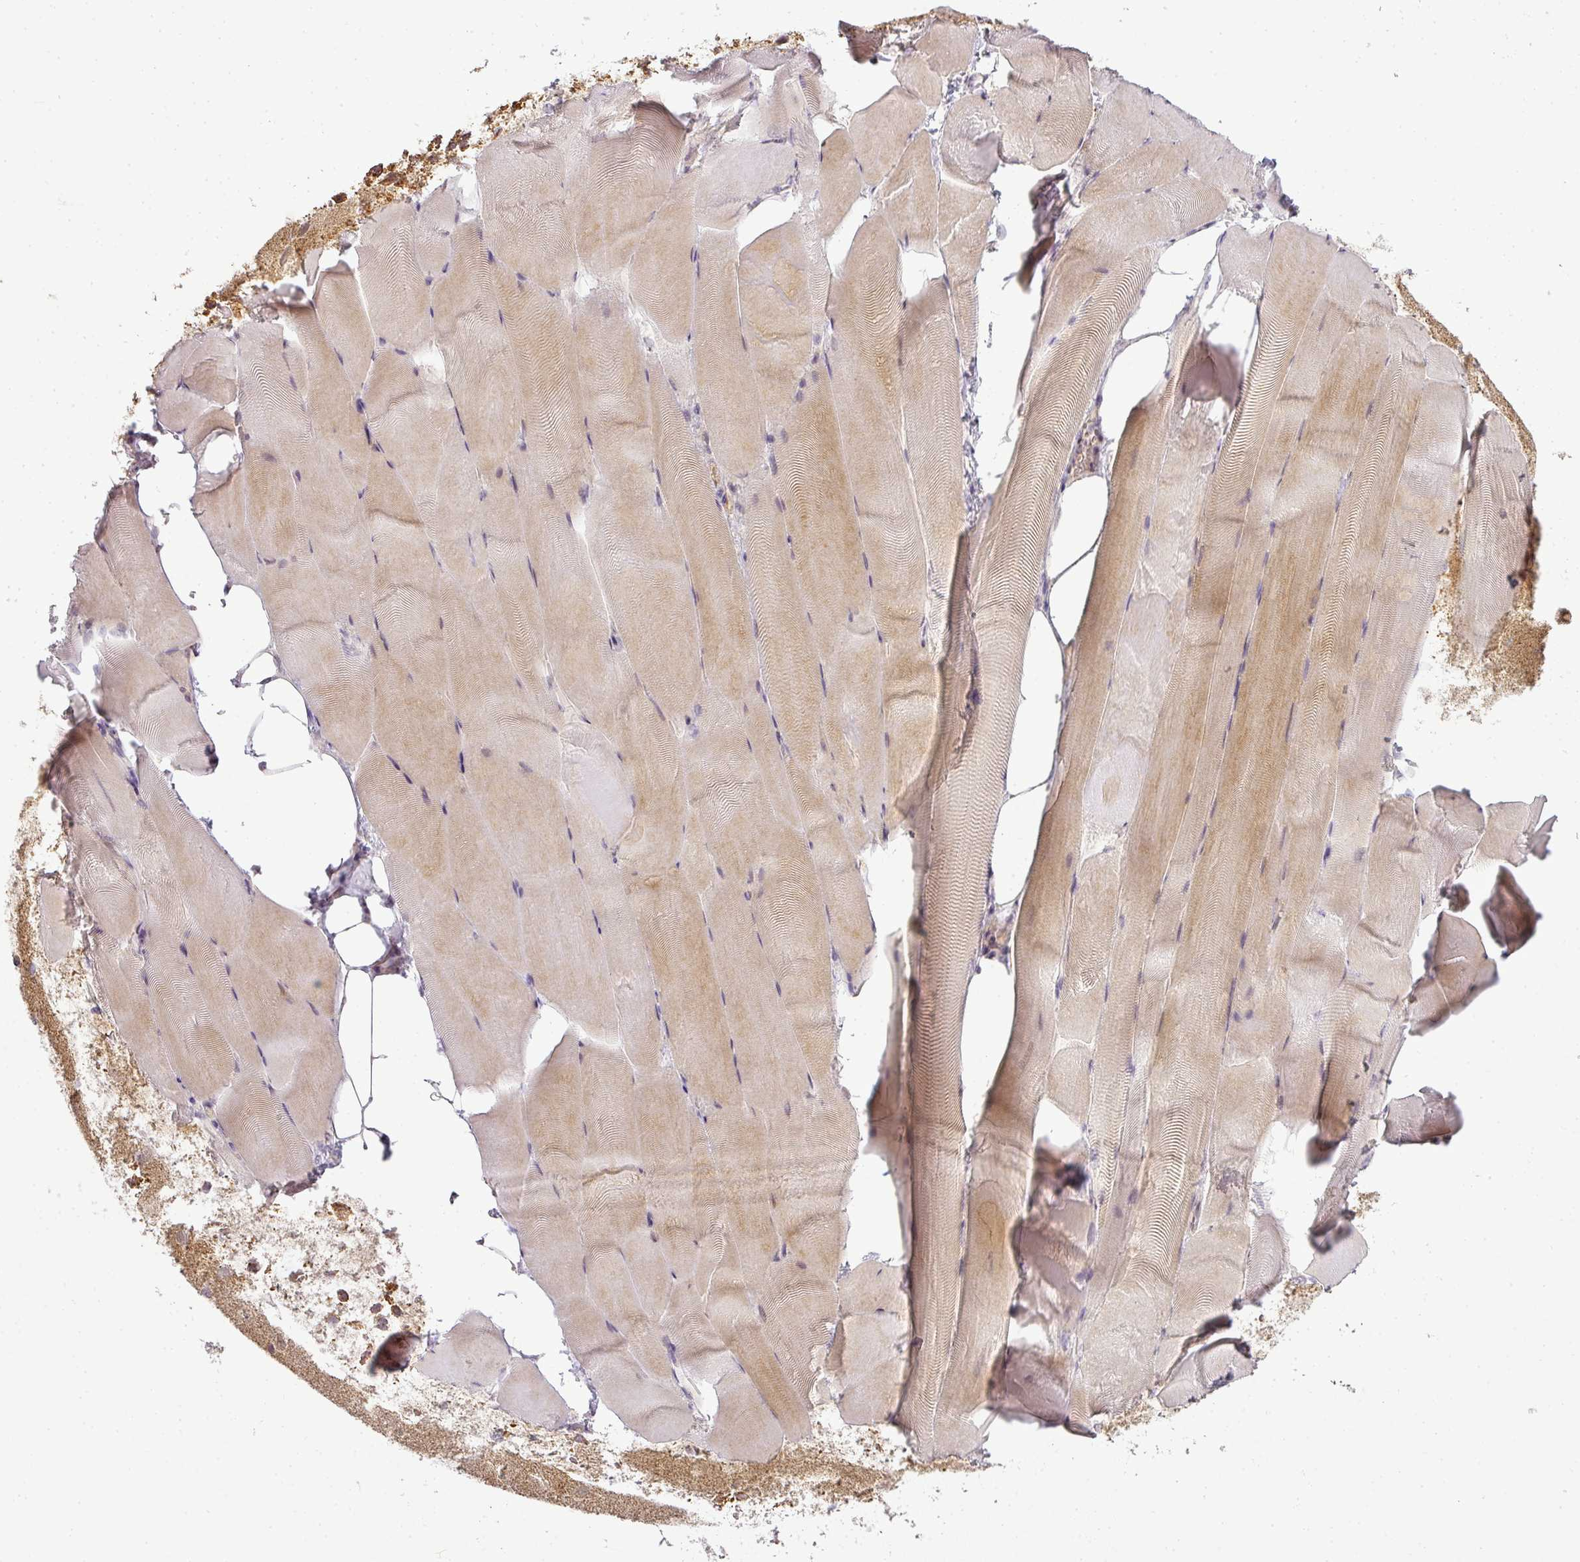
{"staining": {"intensity": "weak", "quantity": "25%-75%", "location": "cytoplasmic/membranous"}, "tissue": "skeletal muscle", "cell_type": "Myocytes", "image_type": "normal", "snomed": [{"axis": "morphology", "description": "Normal tissue, NOS"}, {"axis": "topography", "description": "Skeletal muscle"}], "caption": "A high-resolution histopathology image shows immunohistochemistry staining of benign skeletal muscle, which displays weak cytoplasmic/membranous expression in approximately 25%-75% of myocytes. The staining was performed using DAB, with brown indicating positive protein expression. Nuclei are stained blue with hematoxylin.", "gene": "LY75", "patient": {"sex": "female", "age": 64}}